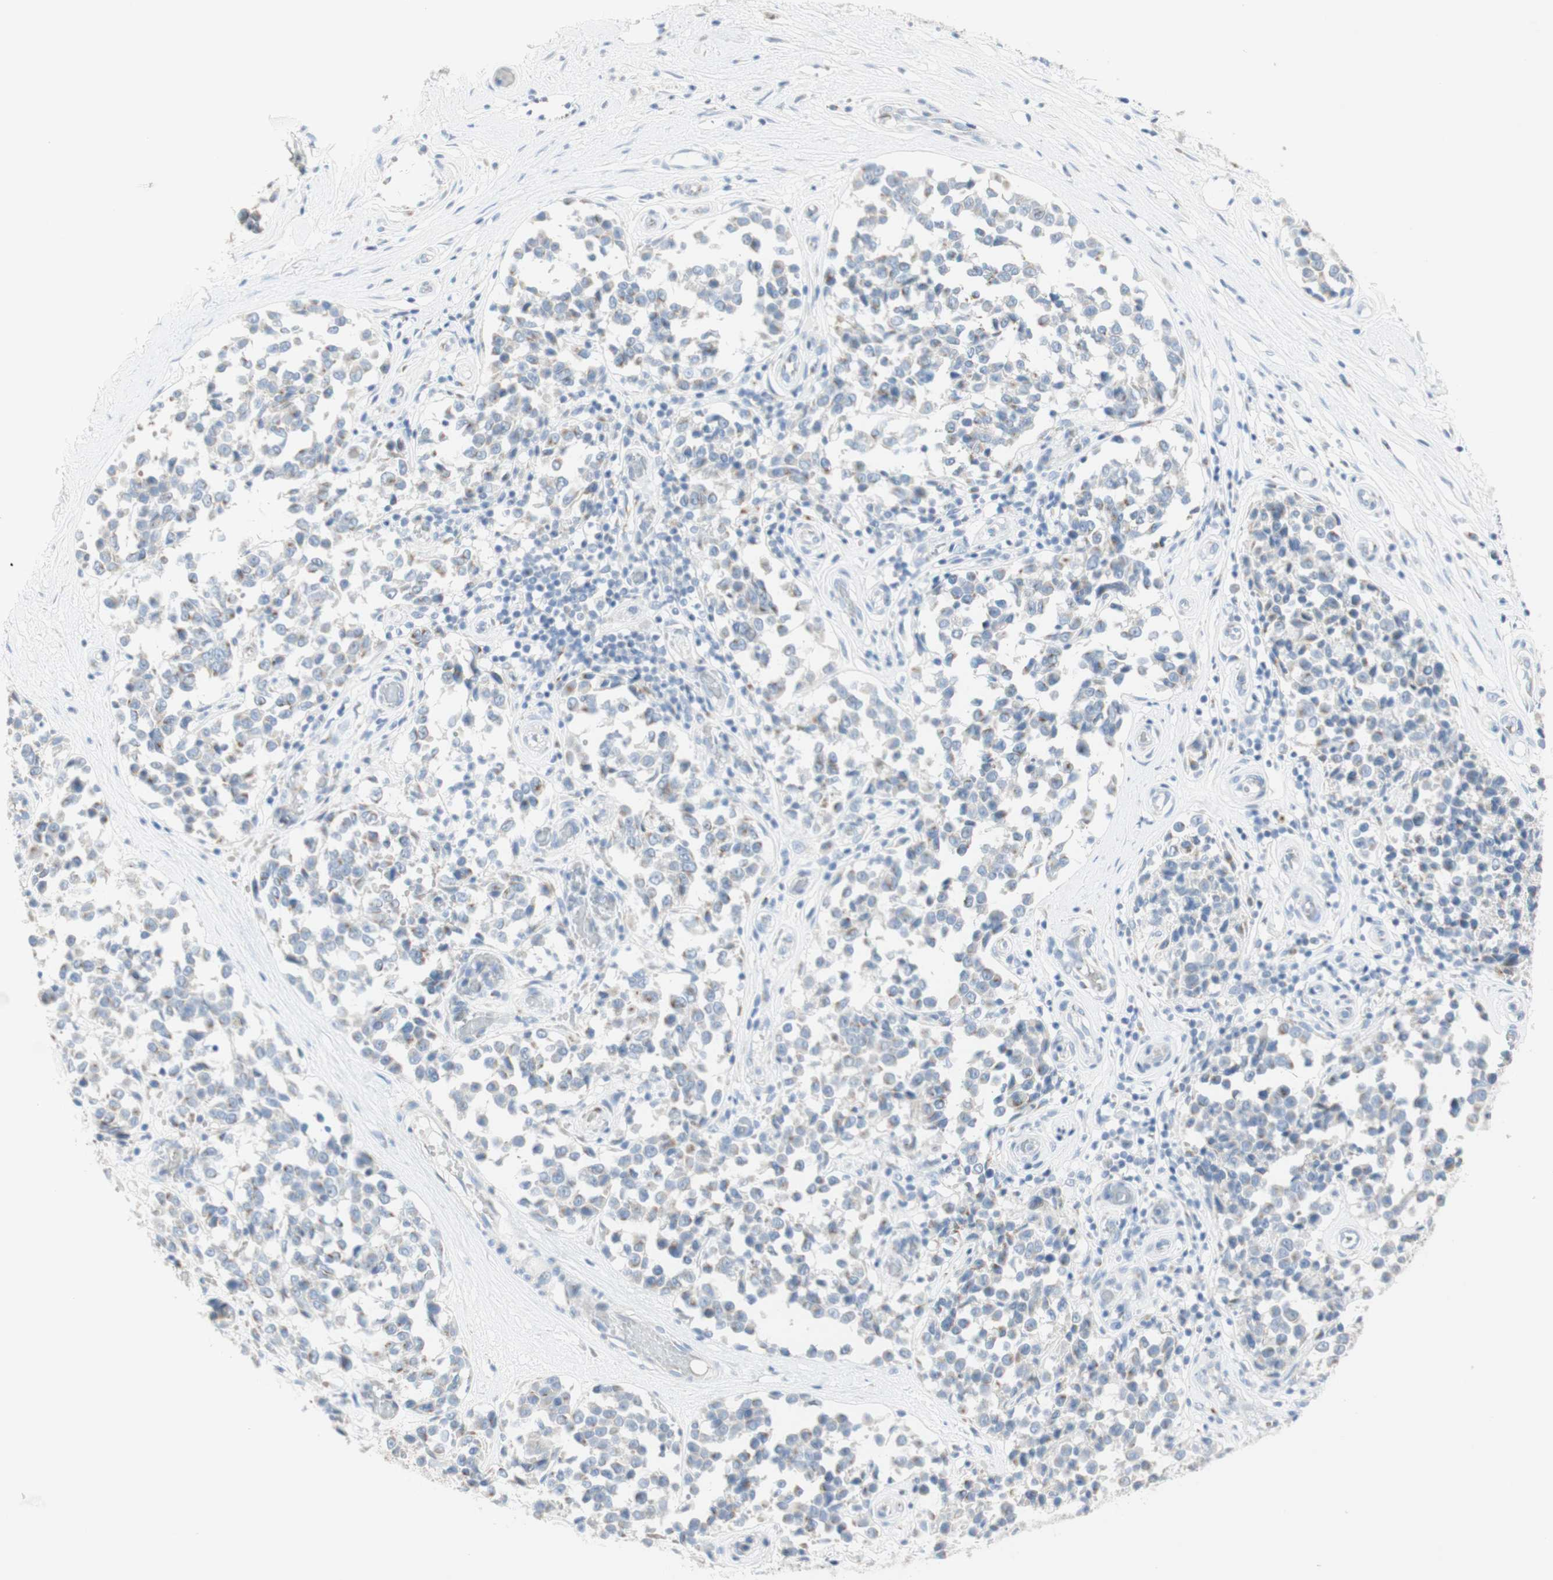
{"staining": {"intensity": "weak", "quantity": "25%-75%", "location": "cytoplasmic/membranous"}, "tissue": "melanoma", "cell_type": "Tumor cells", "image_type": "cancer", "snomed": [{"axis": "morphology", "description": "Malignant melanoma, NOS"}, {"axis": "topography", "description": "Skin"}], "caption": "This photomicrograph shows malignant melanoma stained with IHC to label a protein in brown. The cytoplasmic/membranous of tumor cells show weak positivity for the protein. Nuclei are counter-stained blue.", "gene": "MANEA", "patient": {"sex": "female", "age": 64}}